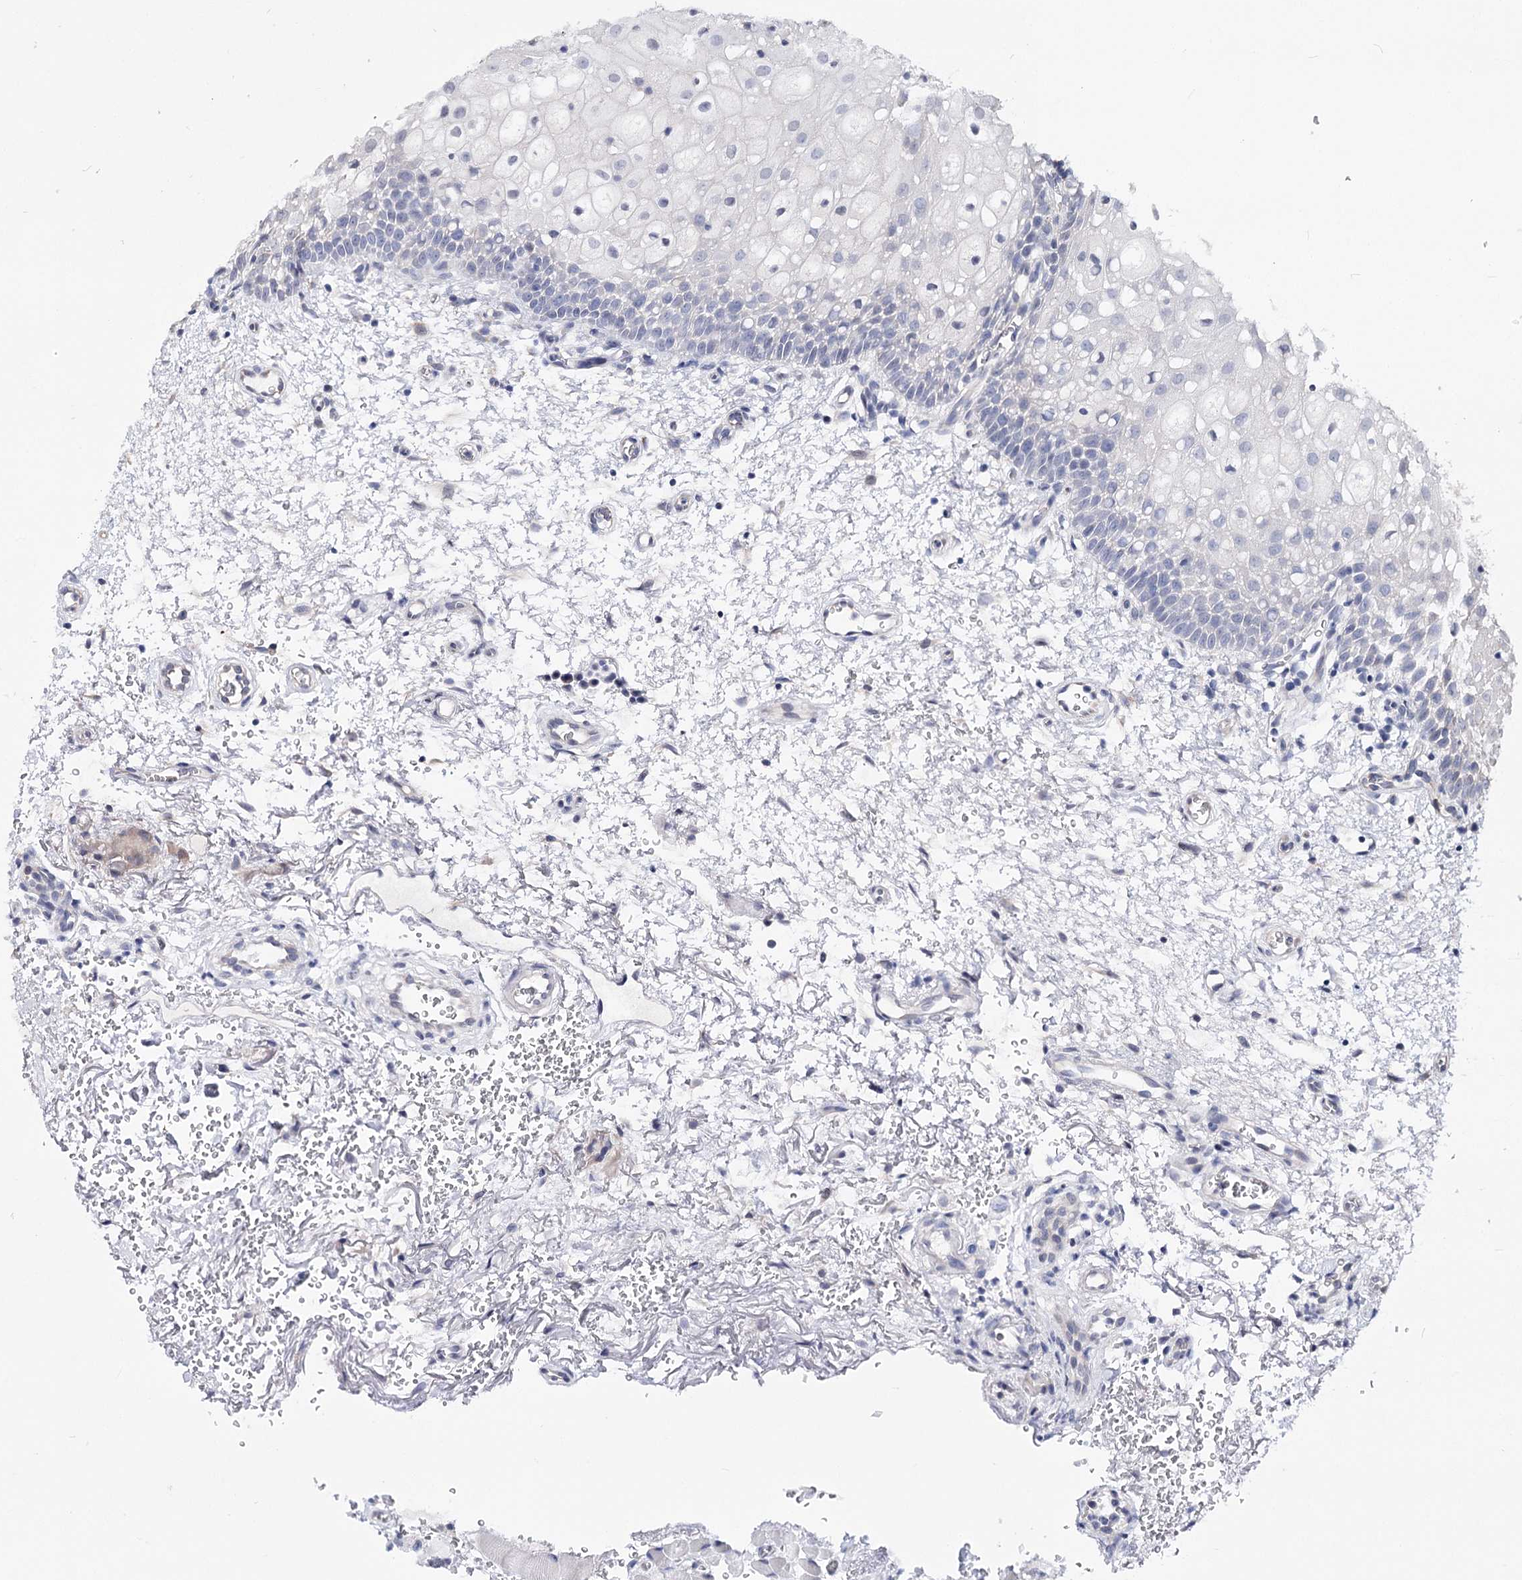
{"staining": {"intensity": "negative", "quantity": "none", "location": "none"}, "tissue": "oral mucosa", "cell_type": "Squamous epithelial cells", "image_type": "normal", "snomed": [{"axis": "morphology", "description": "Normal tissue, NOS"}, {"axis": "morphology", "description": "Squamous cell carcinoma, NOS"}, {"axis": "topography", "description": "Oral tissue"}, {"axis": "topography", "description": "Head-Neck"}], "caption": "Immunohistochemistry (IHC) histopathology image of benign oral mucosa: oral mucosa stained with DAB (3,3'-diaminobenzidine) exhibits no significant protein staining in squamous epithelial cells. (DAB immunohistochemistry, high magnification).", "gene": "ATP10B", "patient": {"sex": "male", "age": 68}}